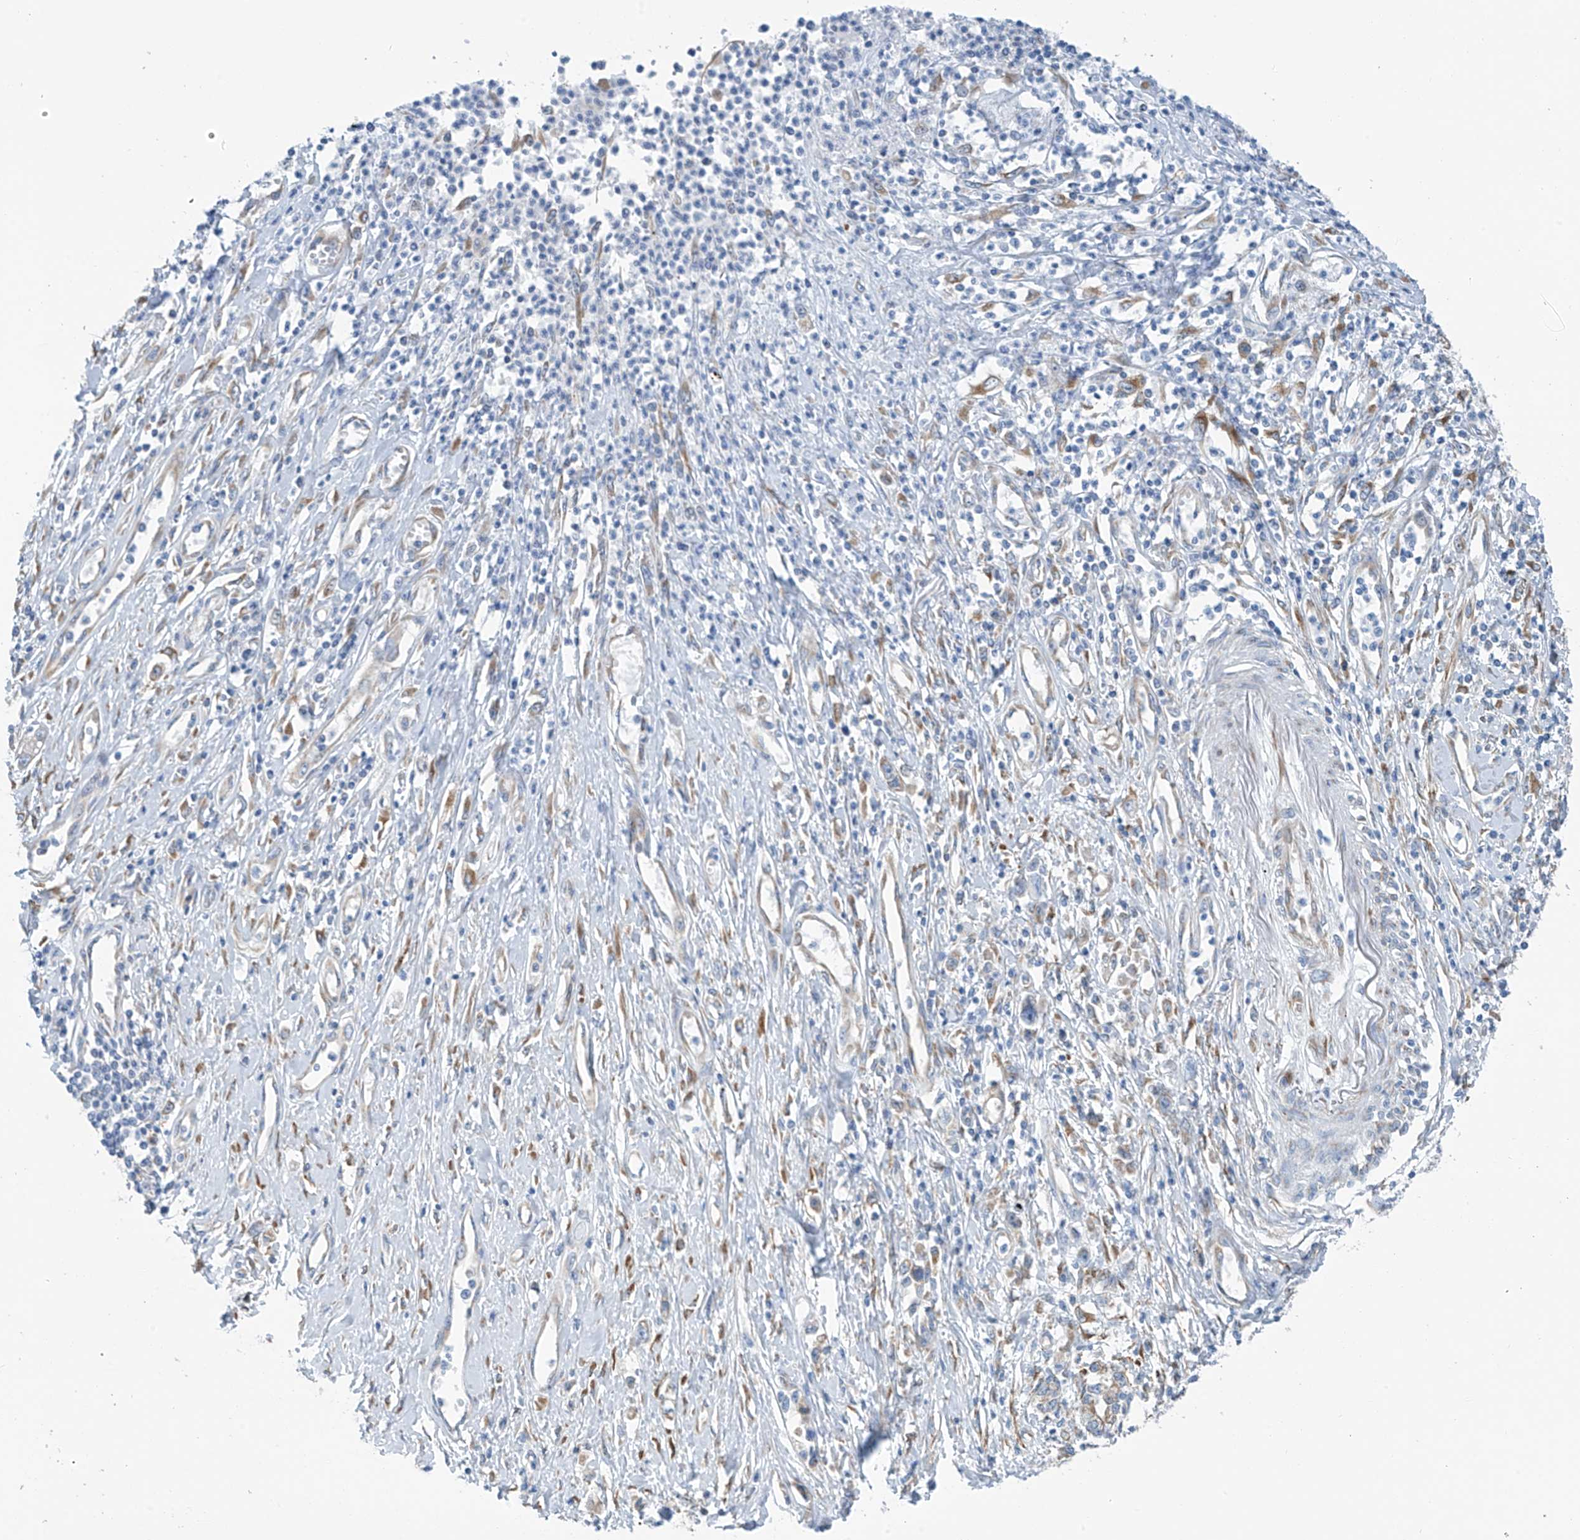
{"staining": {"intensity": "moderate", "quantity": "25%-75%", "location": "cytoplasmic/membranous"}, "tissue": "stomach cancer", "cell_type": "Tumor cells", "image_type": "cancer", "snomed": [{"axis": "morphology", "description": "Adenocarcinoma, NOS"}, {"axis": "topography", "description": "Stomach"}], "caption": "Stomach cancer stained with a protein marker exhibits moderate staining in tumor cells.", "gene": "RCN2", "patient": {"sex": "female", "age": 76}}